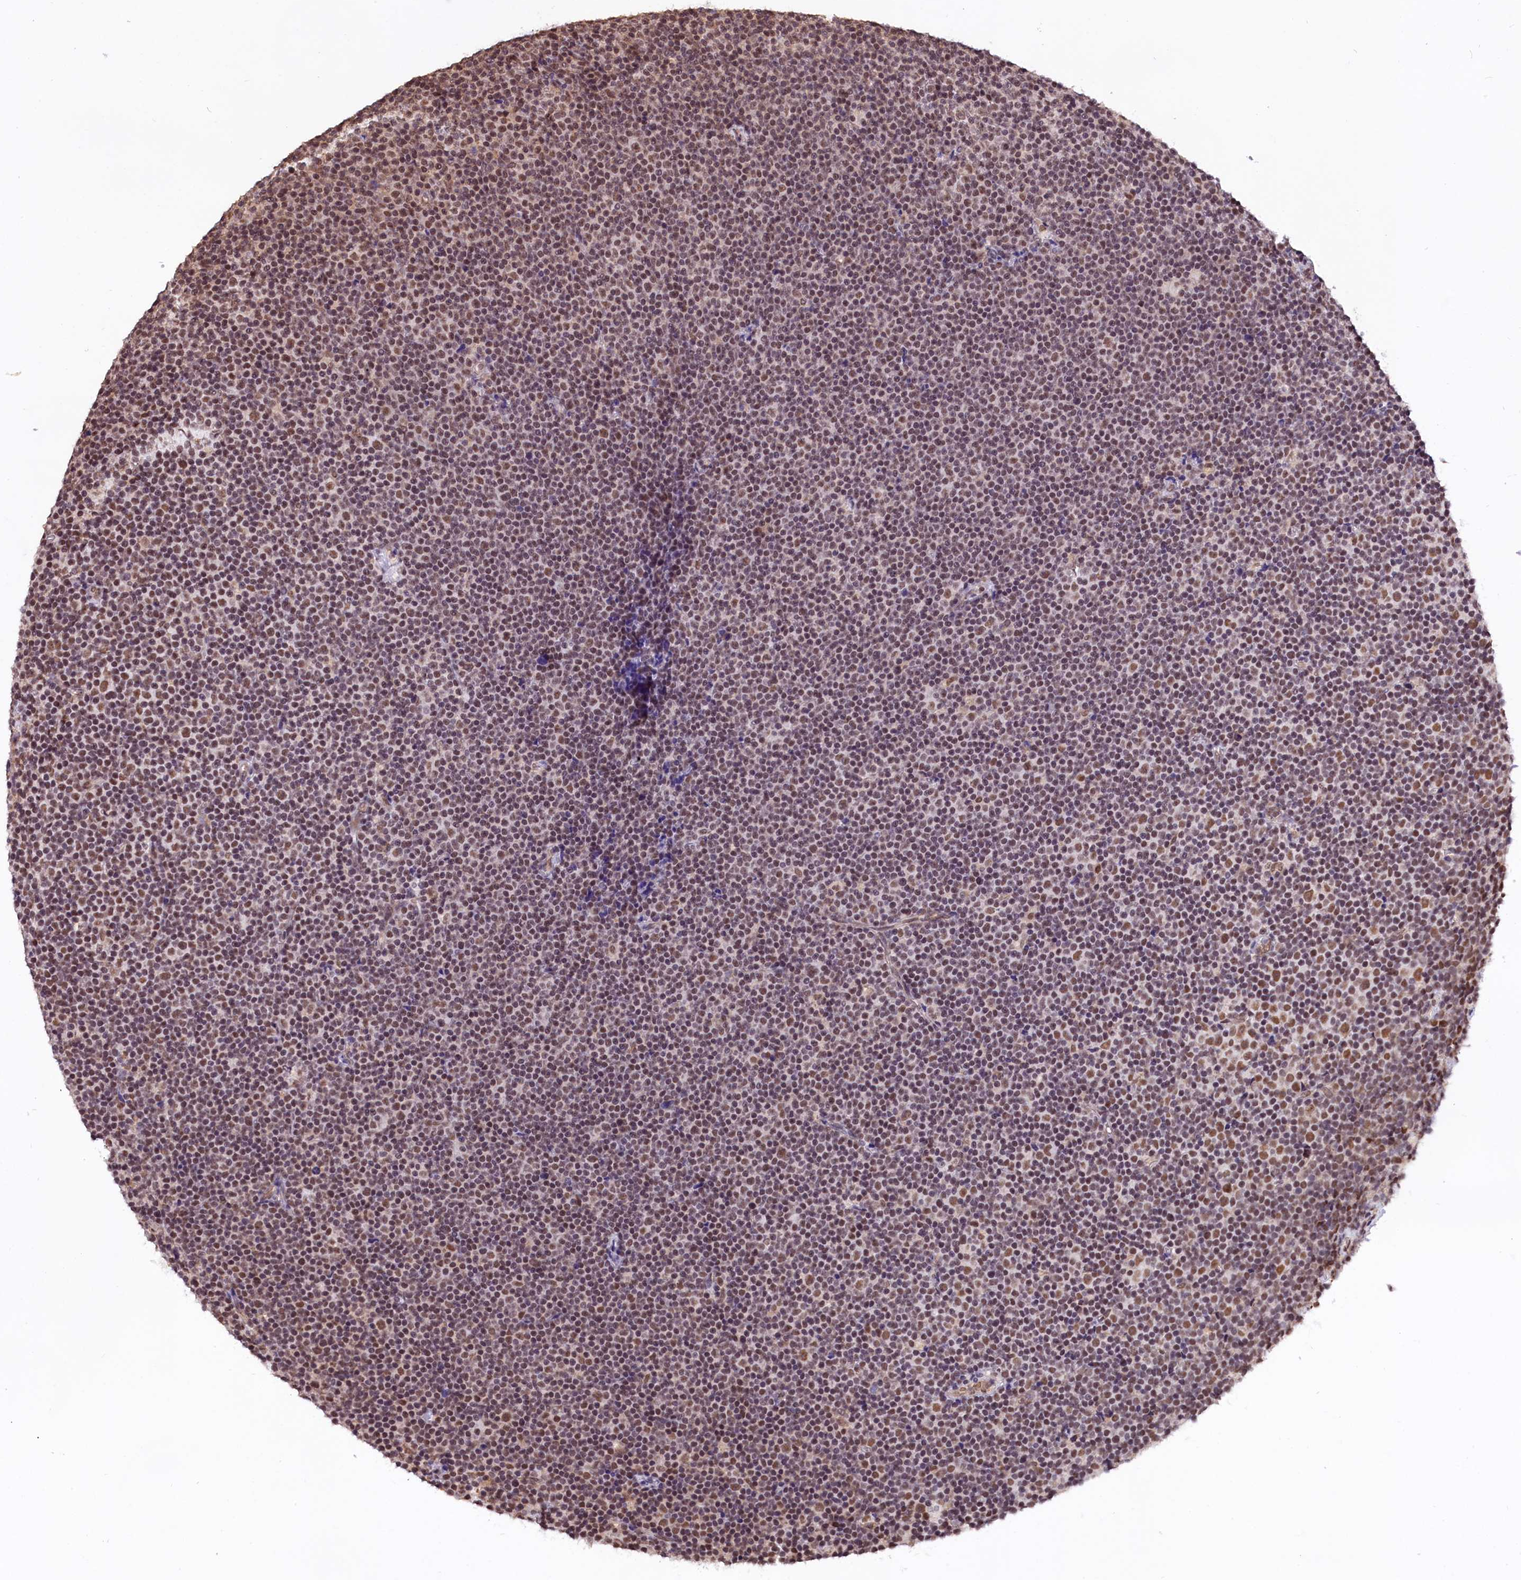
{"staining": {"intensity": "moderate", "quantity": ">75%", "location": "nuclear"}, "tissue": "lymphoma", "cell_type": "Tumor cells", "image_type": "cancer", "snomed": [{"axis": "morphology", "description": "Malignant lymphoma, non-Hodgkin's type, Low grade"}, {"axis": "topography", "description": "Lymph node"}], "caption": "IHC of lymphoma reveals medium levels of moderate nuclear positivity in approximately >75% of tumor cells. The staining was performed using DAB (3,3'-diaminobenzidine), with brown indicating positive protein expression. Nuclei are stained blue with hematoxylin.", "gene": "ZC3H4", "patient": {"sex": "female", "age": 67}}